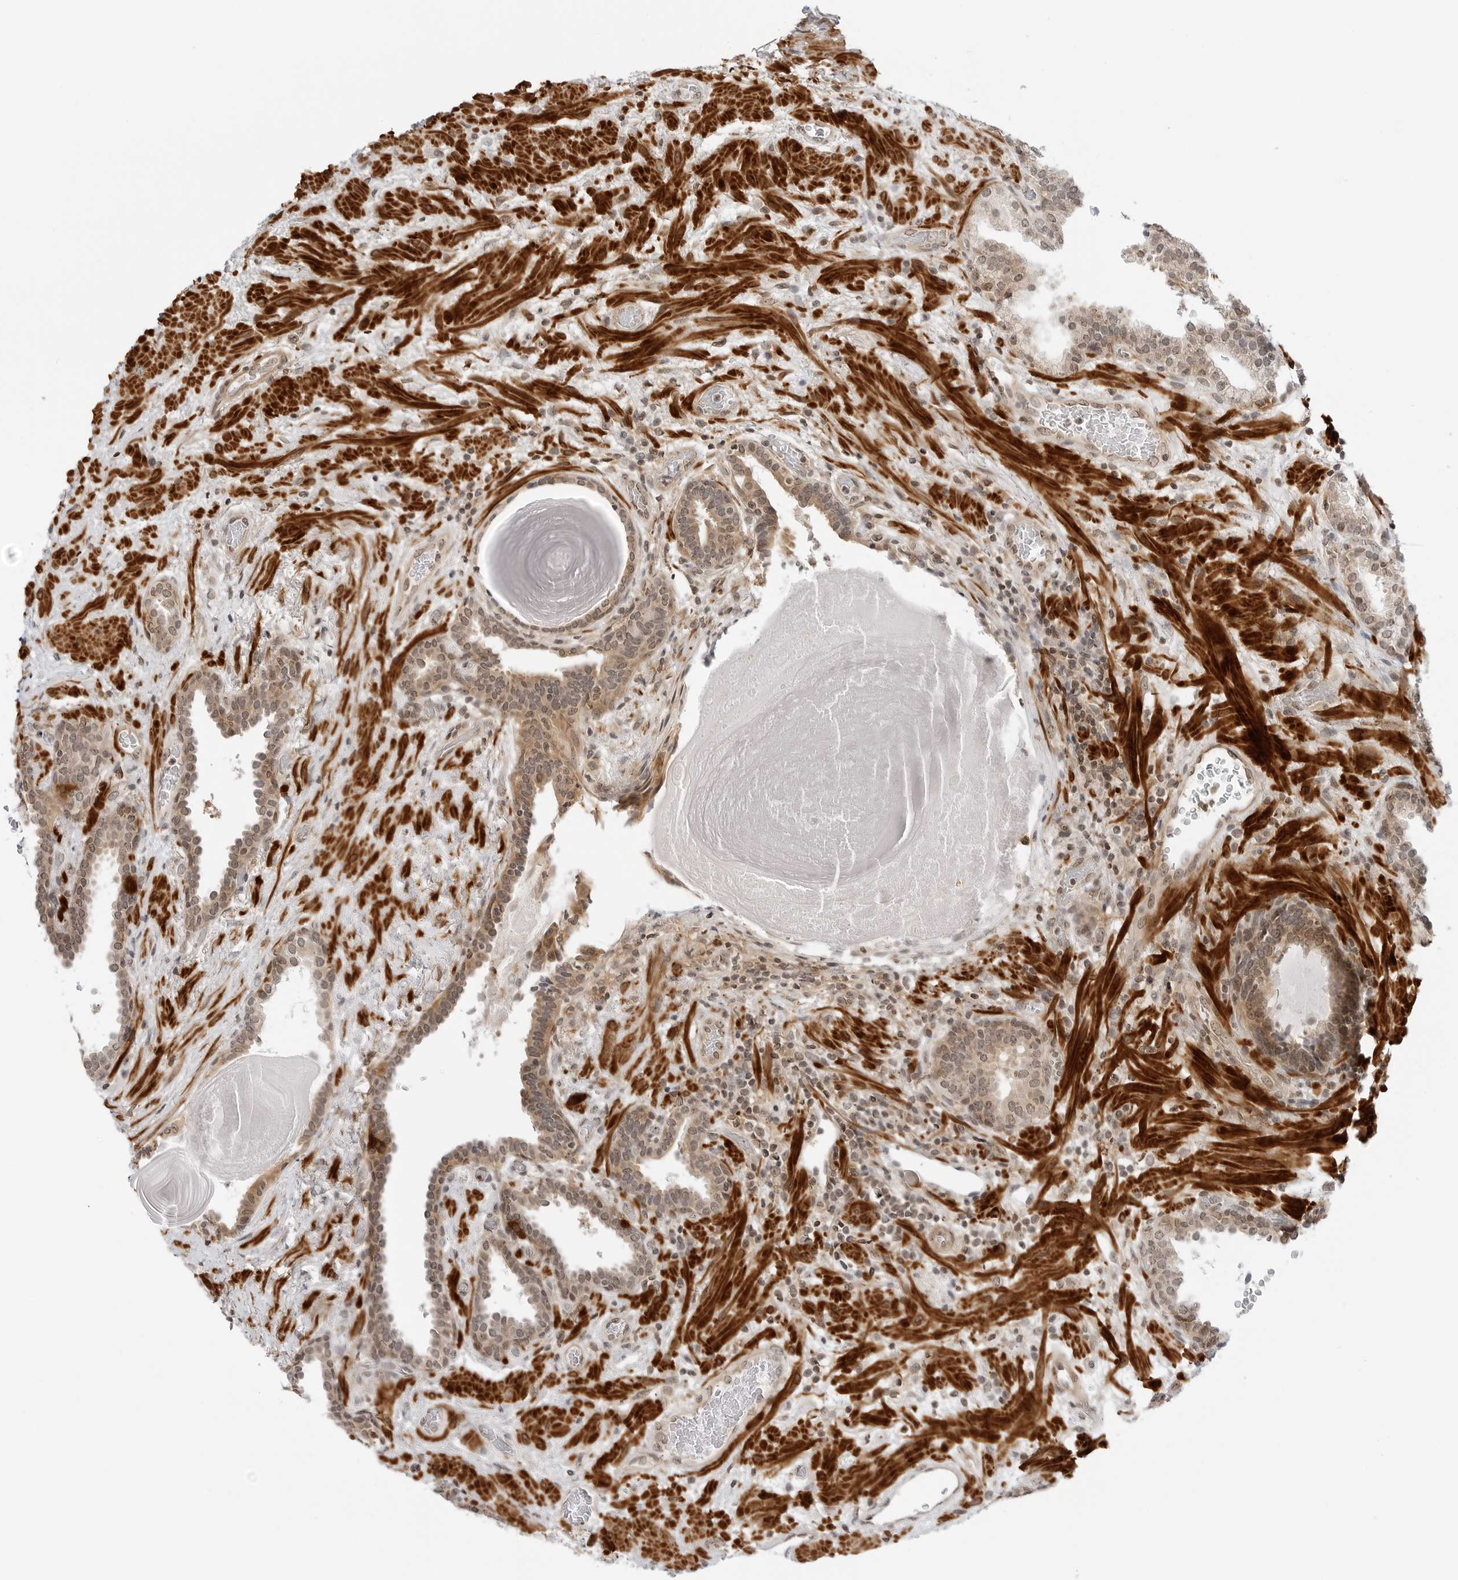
{"staining": {"intensity": "moderate", "quantity": ">75%", "location": "cytoplasmic/membranous,nuclear"}, "tissue": "prostate", "cell_type": "Glandular cells", "image_type": "normal", "snomed": [{"axis": "morphology", "description": "Normal tissue, NOS"}, {"axis": "topography", "description": "Prostate"}], "caption": "Moderate cytoplasmic/membranous,nuclear positivity is appreciated in about >75% of glandular cells in normal prostate. Using DAB (brown) and hematoxylin (blue) stains, captured at high magnification using brightfield microscopy.", "gene": "MAP2K5", "patient": {"sex": "male", "age": 48}}